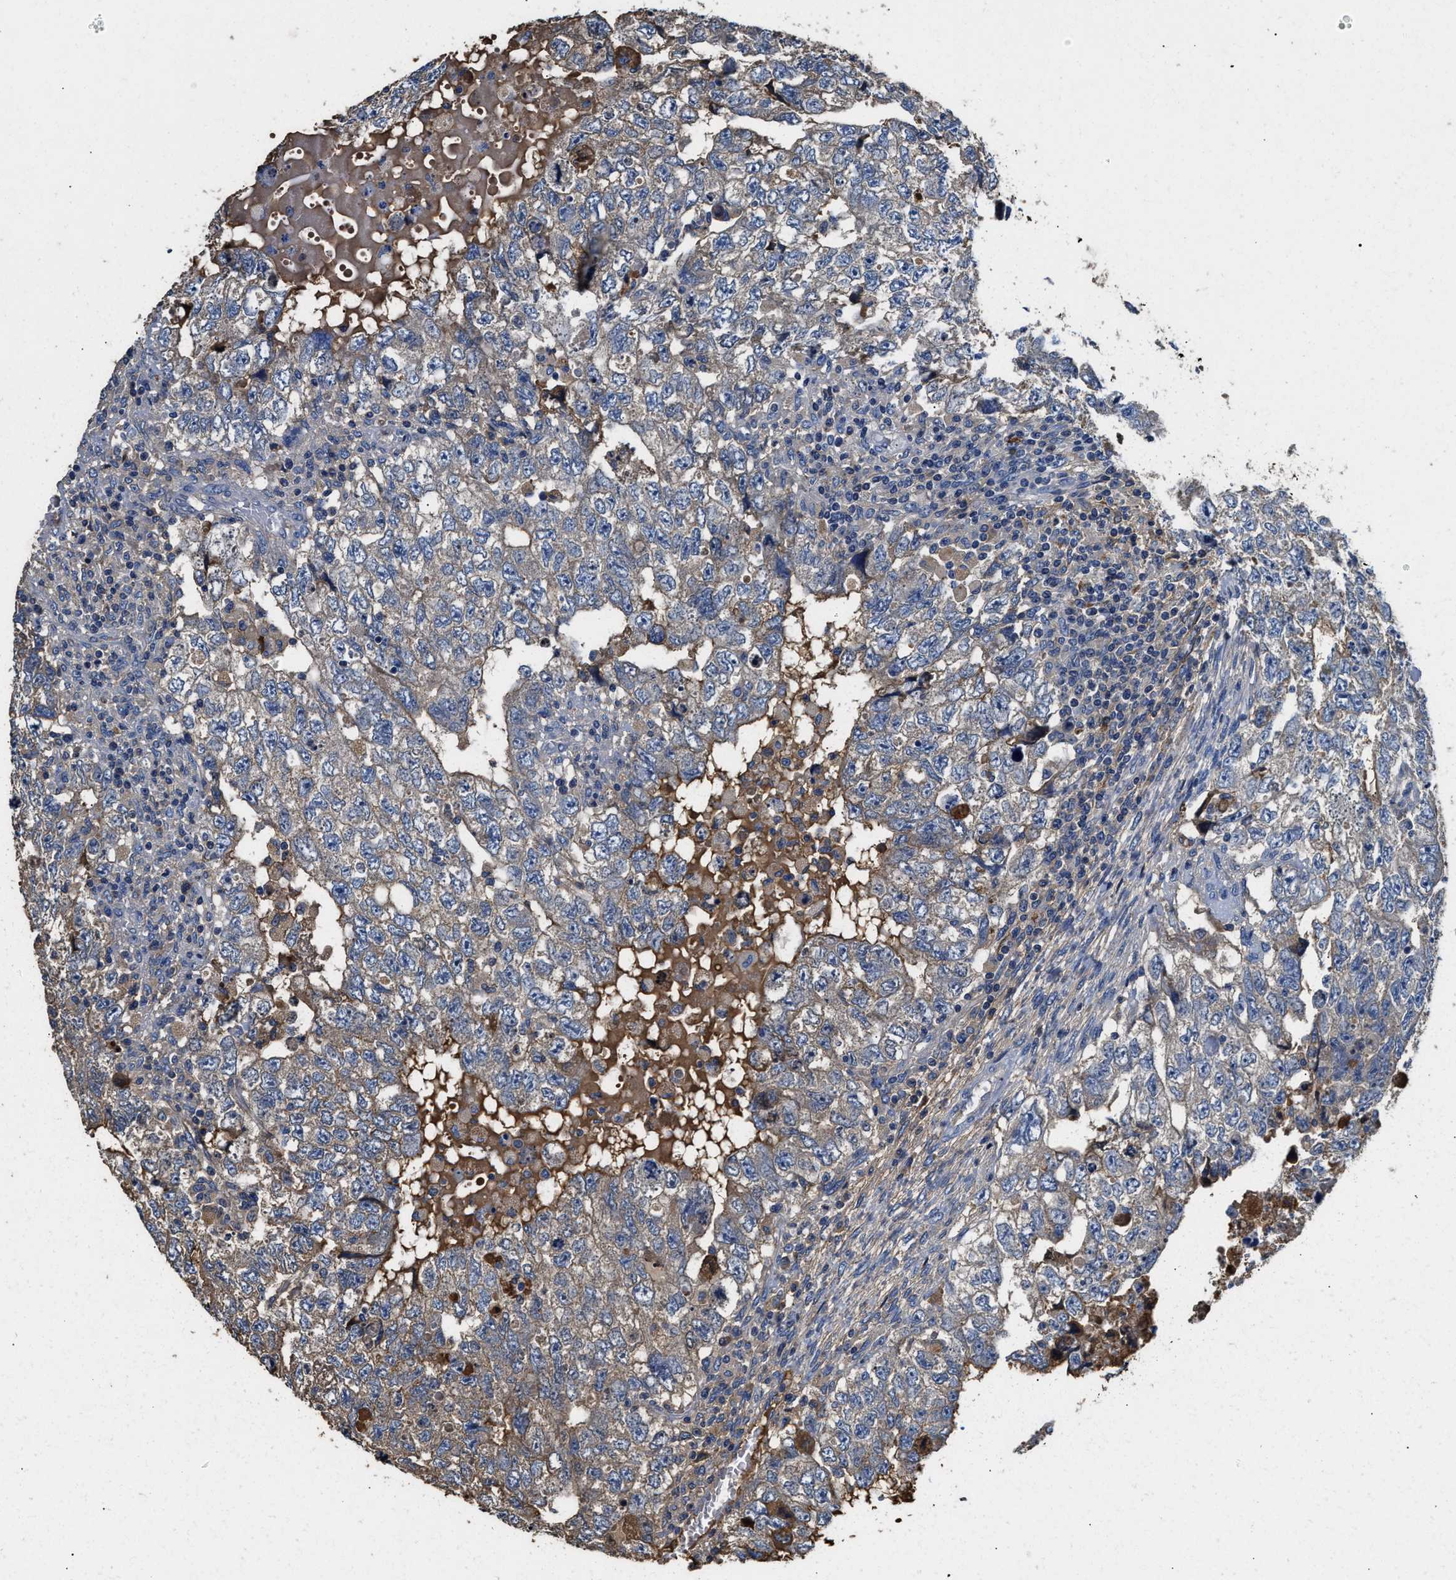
{"staining": {"intensity": "weak", "quantity": "25%-75%", "location": "cytoplasmic/membranous"}, "tissue": "testis cancer", "cell_type": "Tumor cells", "image_type": "cancer", "snomed": [{"axis": "morphology", "description": "Carcinoma, Embryonal, NOS"}, {"axis": "topography", "description": "Testis"}], "caption": "Embryonal carcinoma (testis) tissue demonstrates weak cytoplasmic/membranous expression in approximately 25%-75% of tumor cells", "gene": "C3", "patient": {"sex": "male", "age": 36}}